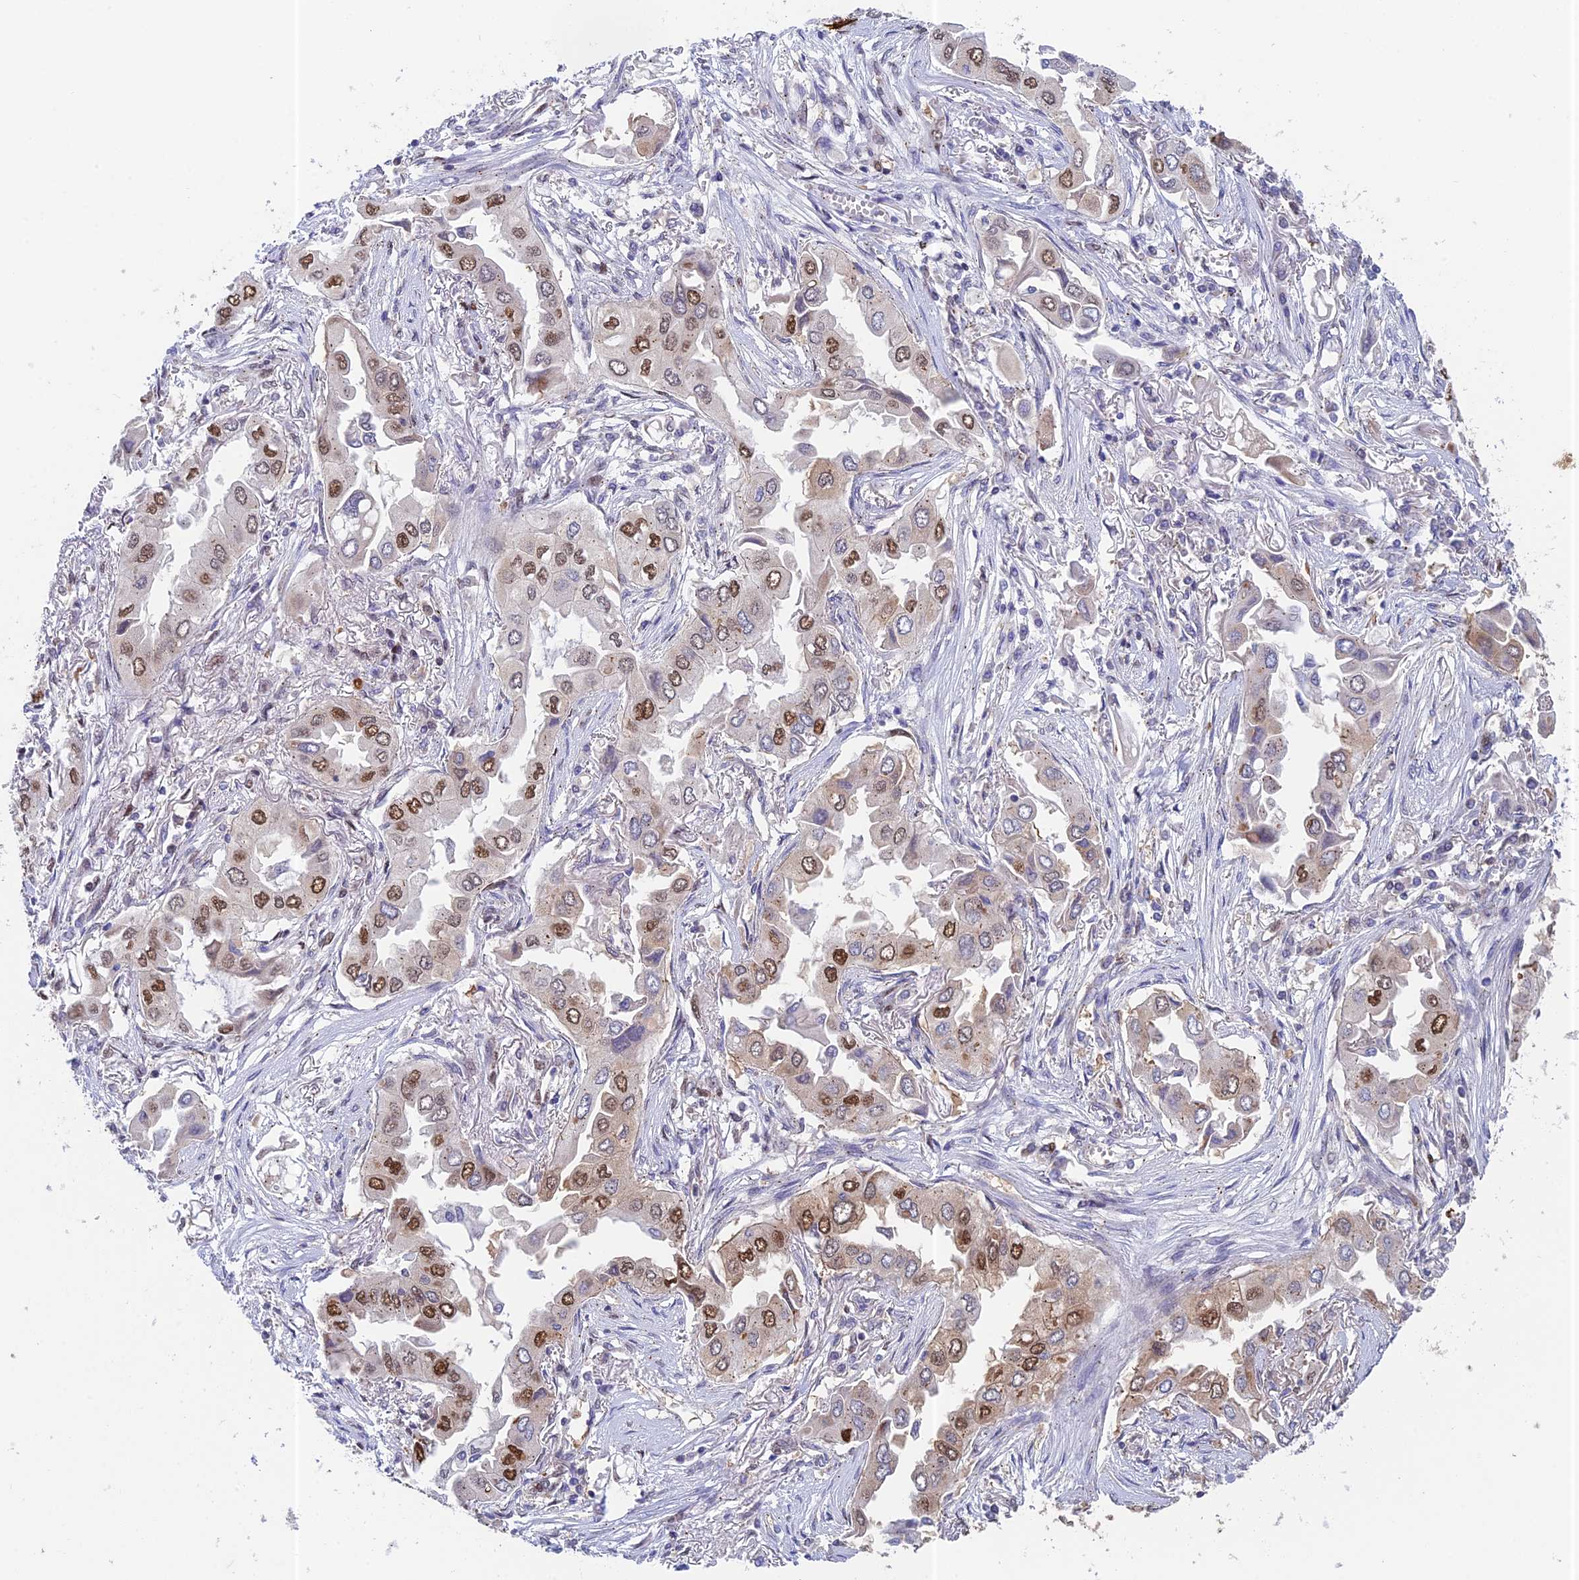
{"staining": {"intensity": "moderate", "quantity": "25%-75%", "location": "nuclear"}, "tissue": "lung cancer", "cell_type": "Tumor cells", "image_type": "cancer", "snomed": [{"axis": "morphology", "description": "Adenocarcinoma, NOS"}, {"axis": "topography", "description": "Lung"}], "caption": "Lung cancer stained for a protein displays moderate nuclear positivity in tumor cells.", "gene": "MRPL17", "patient": {"sex": "female", "age": 76}}